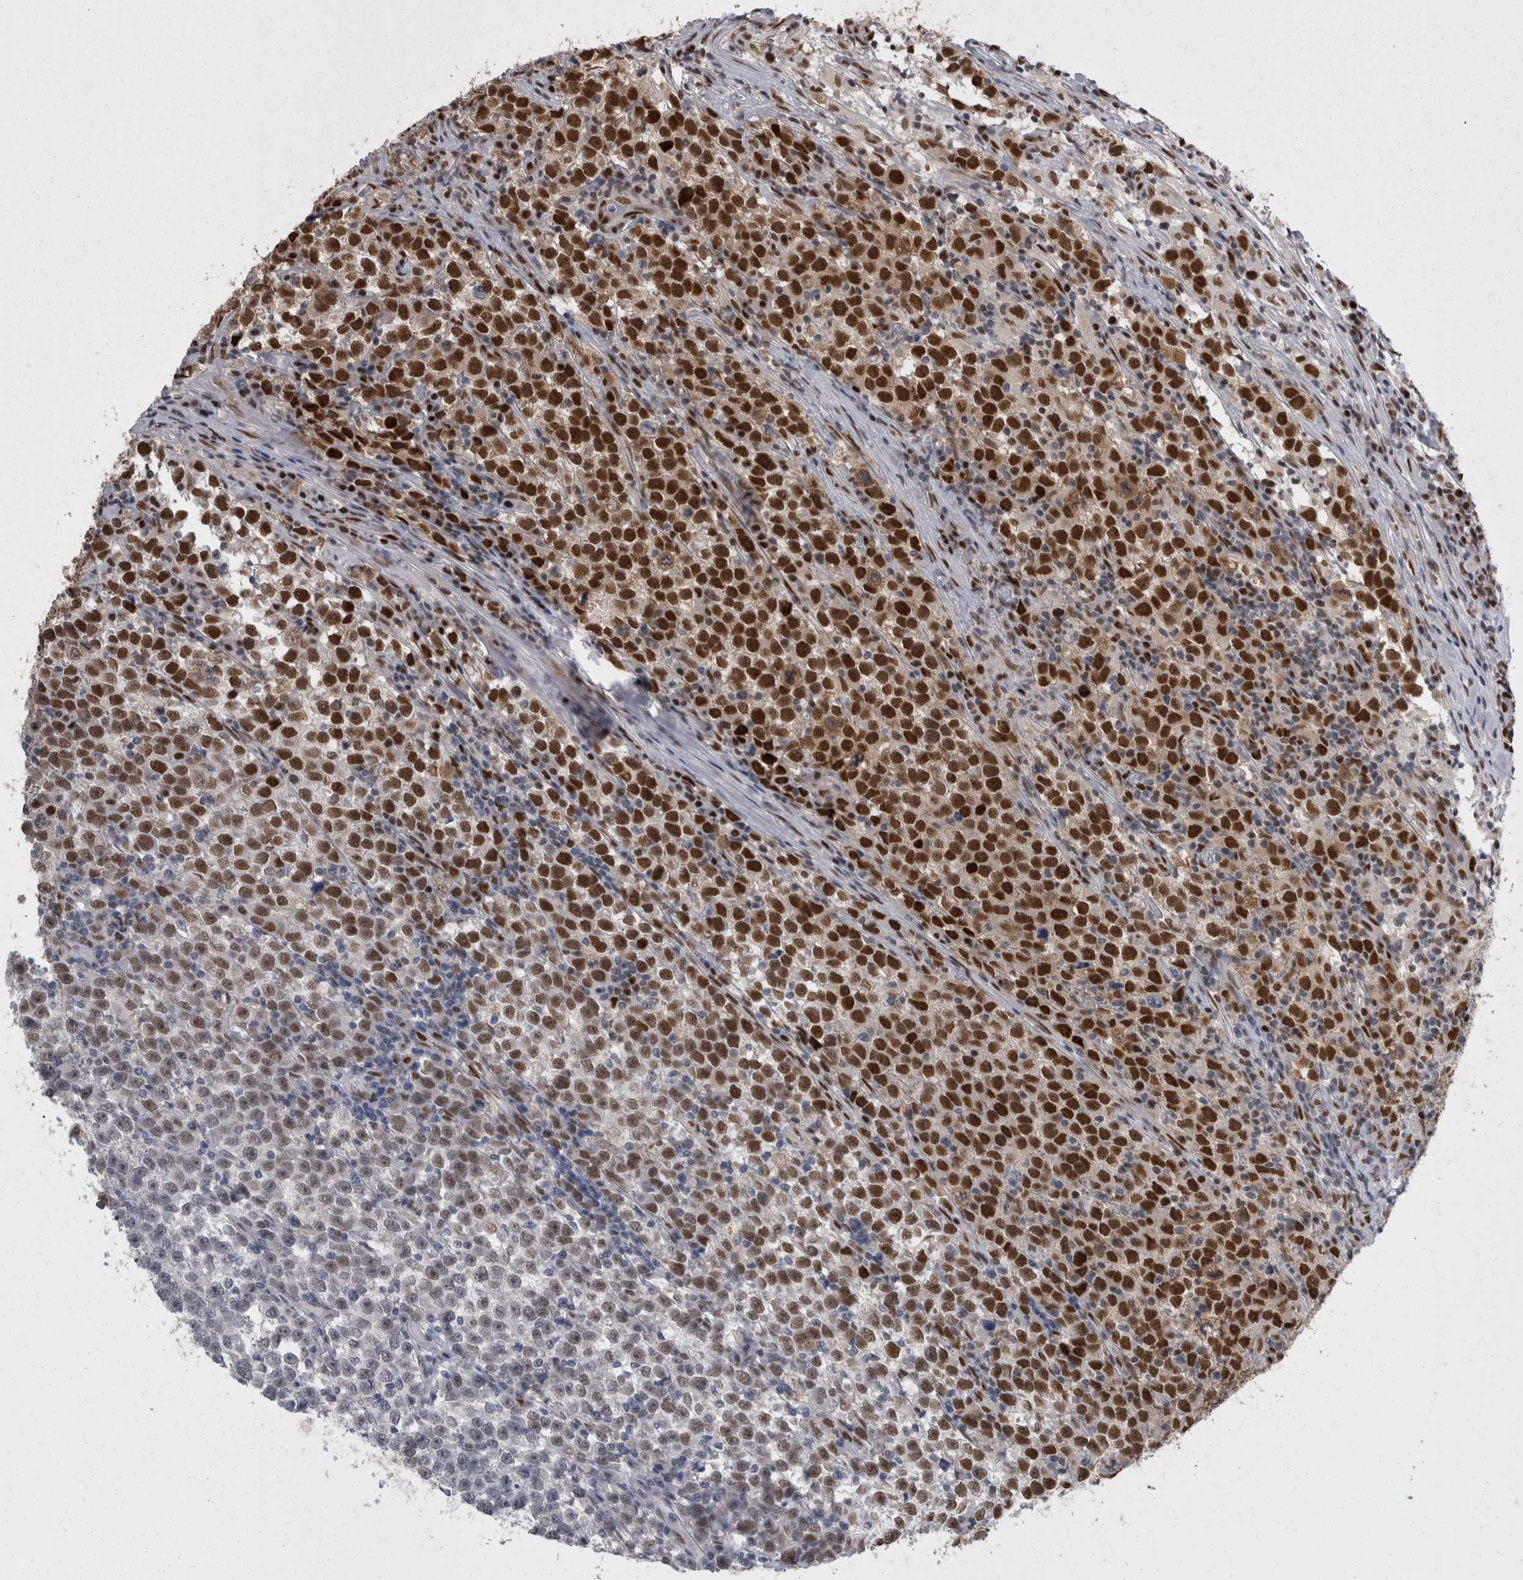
{"staining": {"intensity": "strong", "quantity": ">75%", "location": "nuclear"}, "tissue": "testis cancer", "cell_type": "Tumor cells", "image_type": "cancer", "snomed": [{"axis": "morphology", "description": "Normal tissue, NOS"}, {"axis": "morphology", "description": "Seminoma, NOS"}, {"axis": "topography", "description": "Testis"}], "caption": "Immunohistochemical staining of testis cancer displays high levels of strong nuclear positivity in about >75% of tumor cells.", "gene": "C1orf54", "patient": {"sex": "male", "age": 43}}